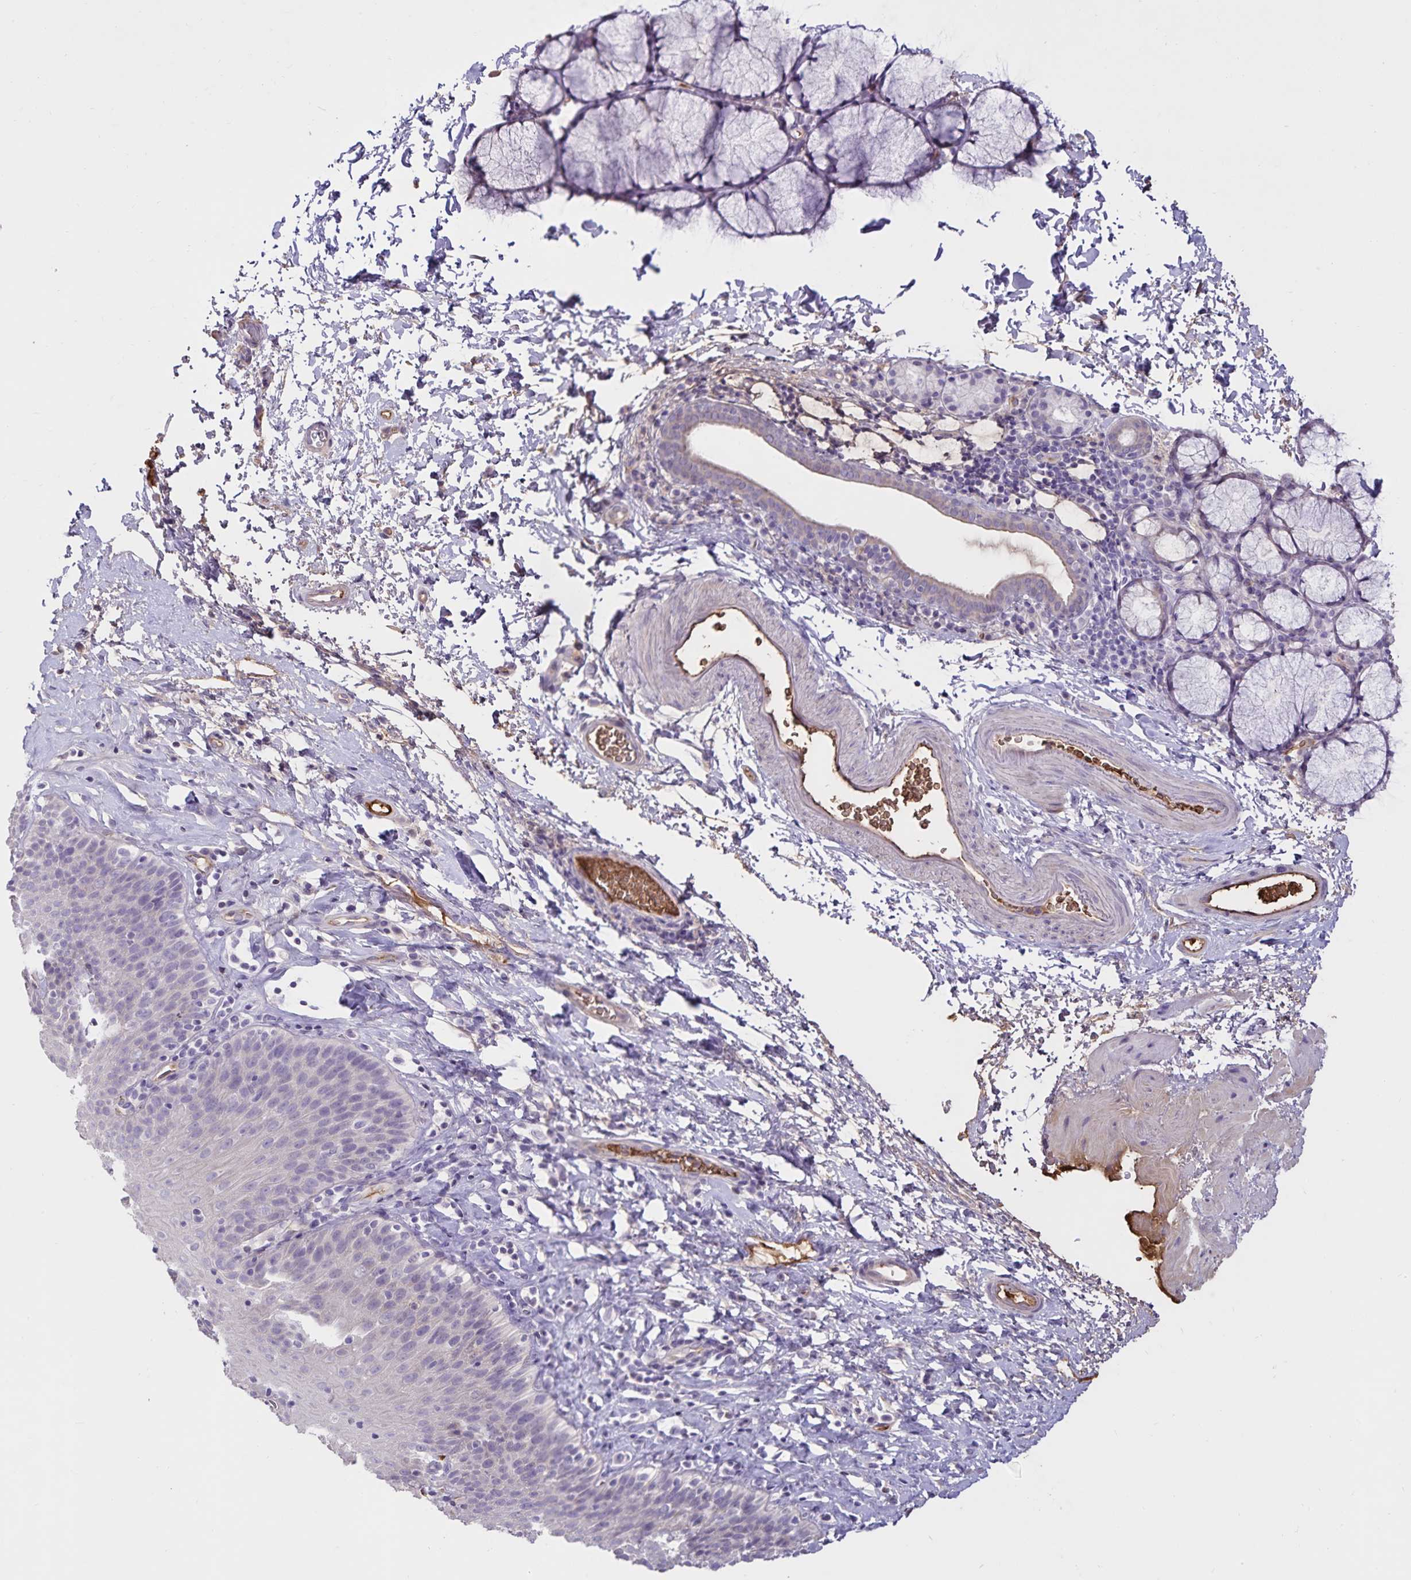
{"staining": {"intensity": "negative", "quantity": "none", "location": "none"}, "tissue": "esophagus", "cell_type": "Squamous epithelial cells", "image_type": "normal", "snomed": [{"axis": "morphology", "description": "Normal tissue, NOS"}, {"axis": "topography", "description": "Esophagus"}], "caption": "Immunohistochemistry (IHC) micrograph of normal esophagus stained for a protein (brown), which shows no staining in squamous epithelial cells.", "gene": "FGG", "patient": {"sex": "female", "age": 61}}